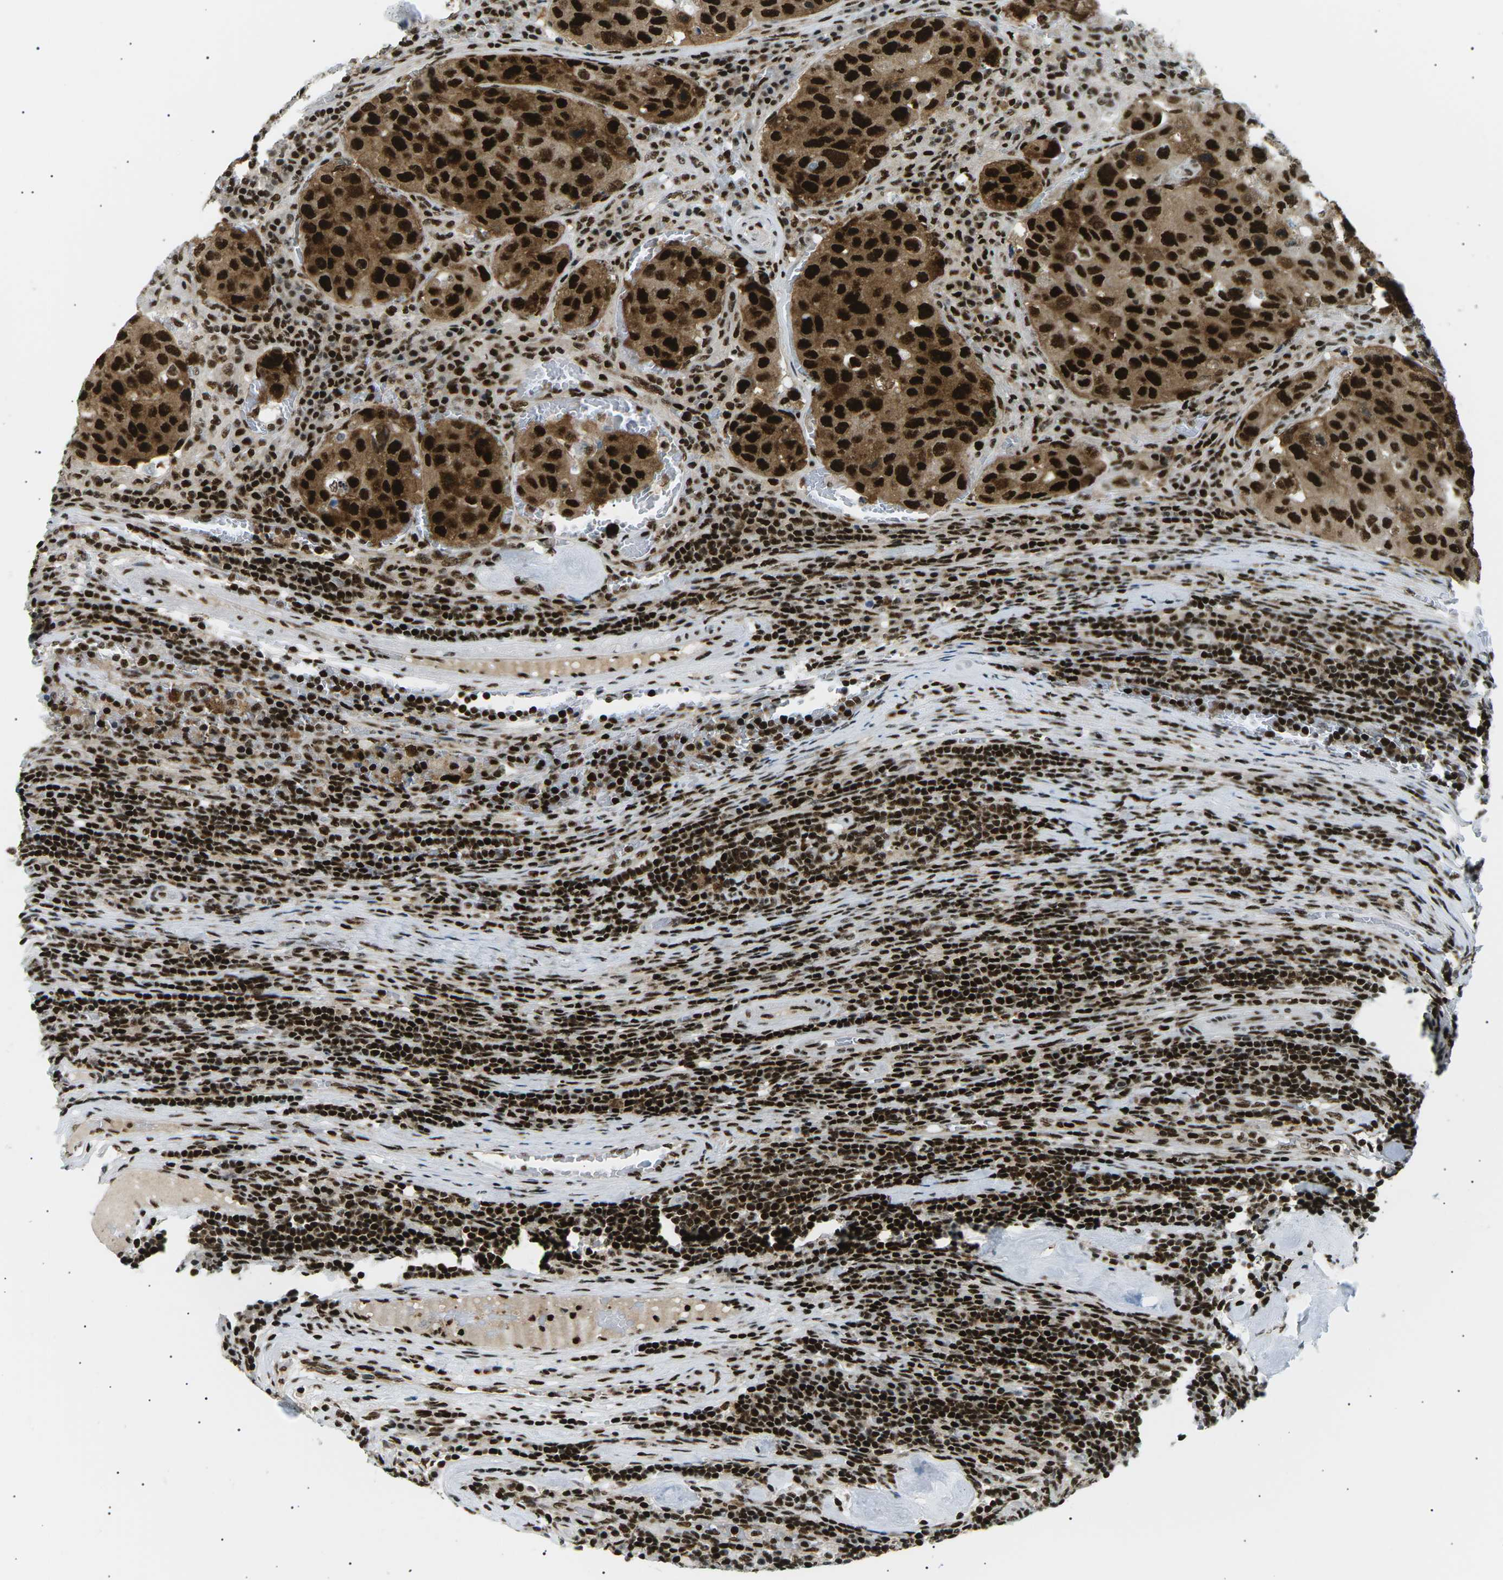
{"staining": {"intensity": "strong", "quantity": ">75%", "location": "cytoplasmic/membranous,nuclear"}, "tissue": "urothelial cancer", "cell_type": "Tumor cells", "image_type": "cancer", "snomed": [{"axis": "morphology", "description": "Urothelial carcinoma, High grade"}, {"axis": "topography", "description": "Lymph node"}, {"axis": "topography", "description": "Urinary bladder"}], "caption": "Immunohistochemical staining of urothelial cancer exhibits high levels of strong cytoplasmic/membranous and nuclear positivity in approximately >75% of tumor cells.", "gene": "RPA2", "patient": {"sex": "male", "age": 51}}